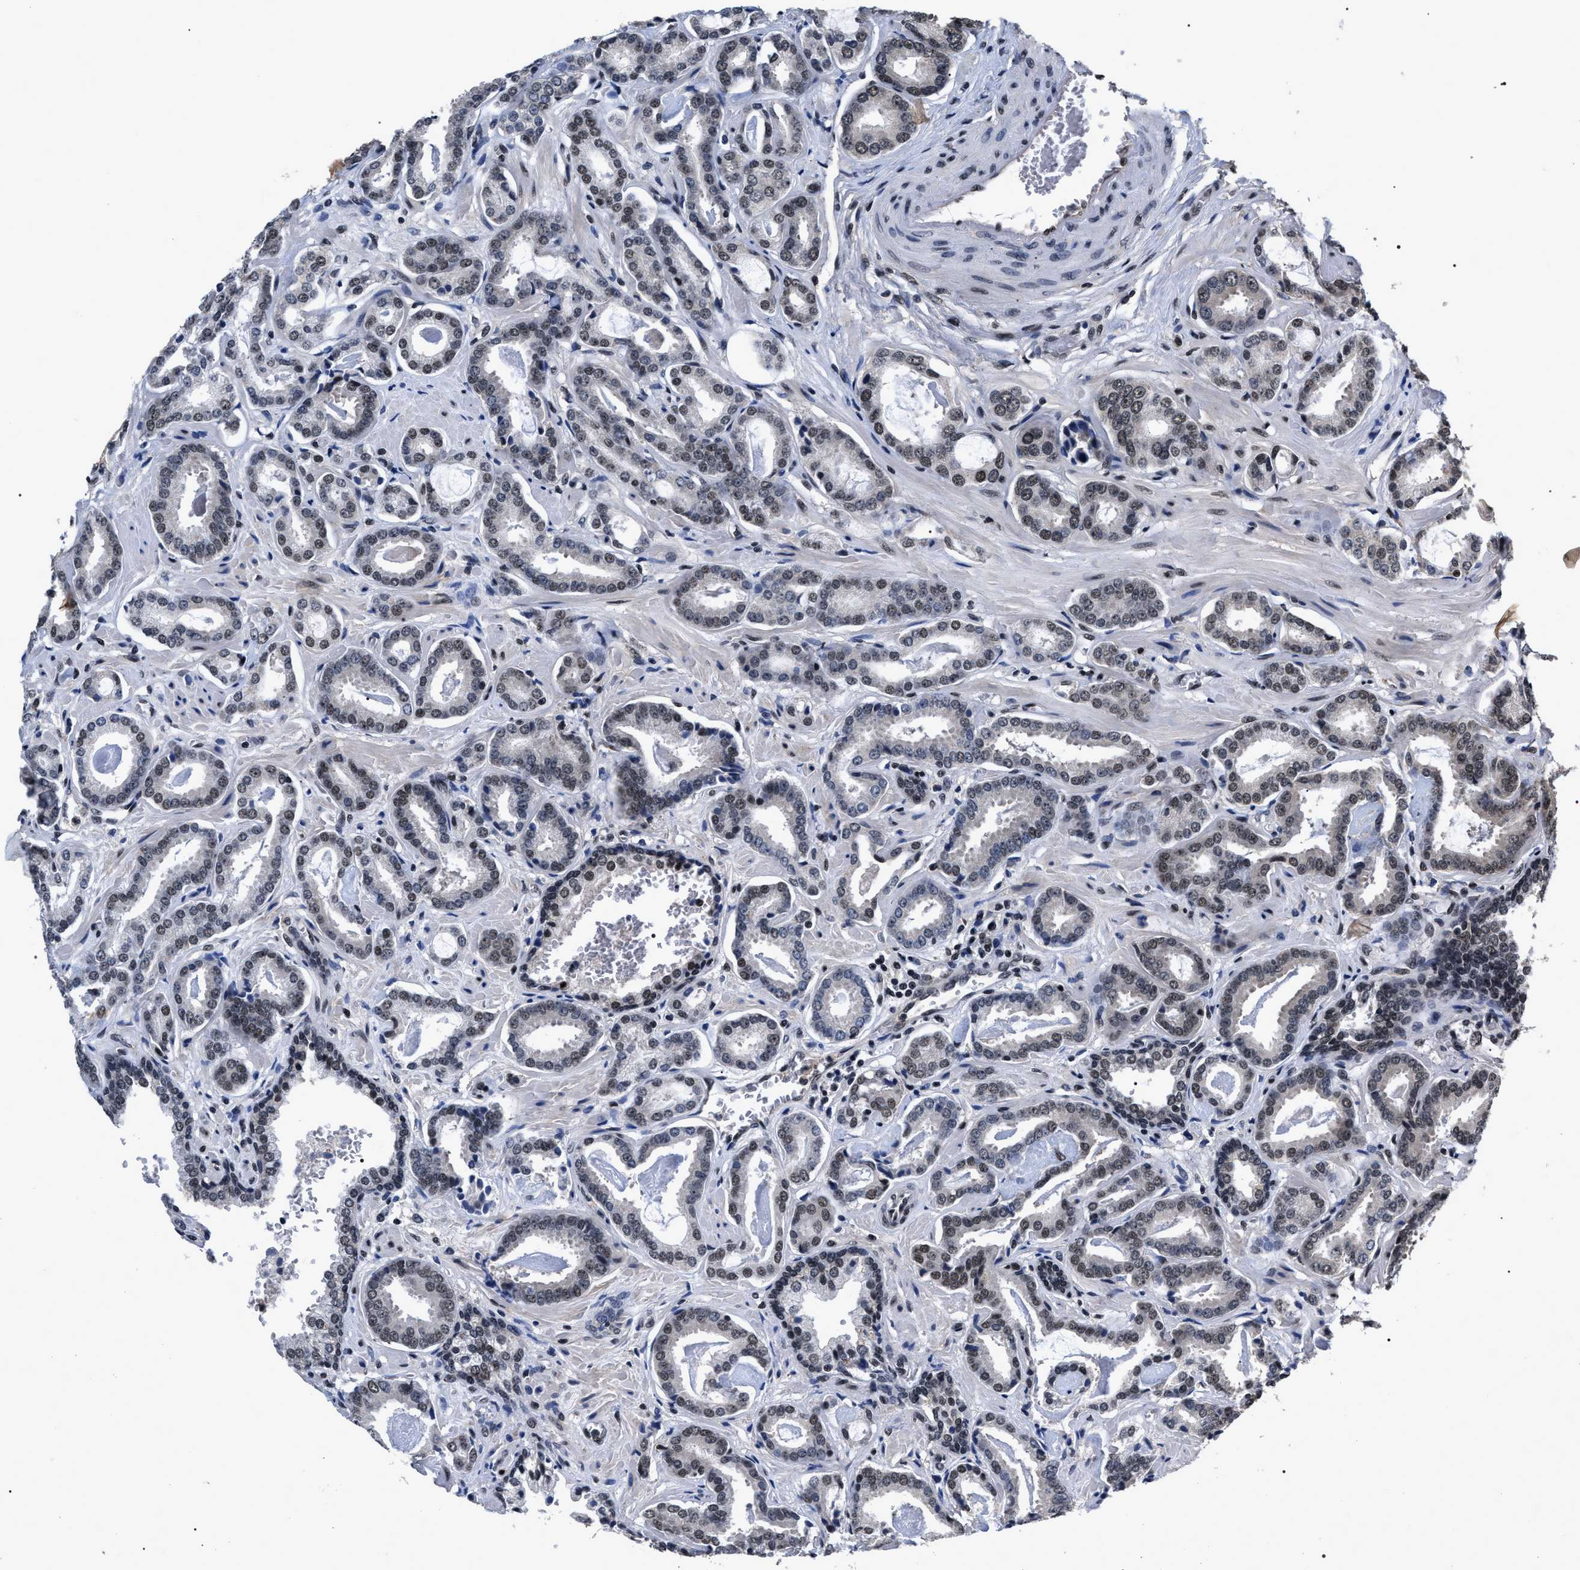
{"staining": {"intensity": "weak", "quantity": "25%-75%", "location": "nuclear"}, "tissue": "prostate cancer", "cell_type": "Tumor cells", "image_type": "cancer", "snomed": [{"axis": "morphology", "description": "Adenocarcinoma, Low grade"}, {"axis": "topography", "description": "Prostate"}], "caption": "Immunohistochemistry photomicrograph of human prostate cancer stained for a protein (brown), which reveals low levels of weak nuclear positivity in about 25%-75% of tumor cells.", "gene": "RRP1B", "patient": {"sex": "male", "age": 53}}